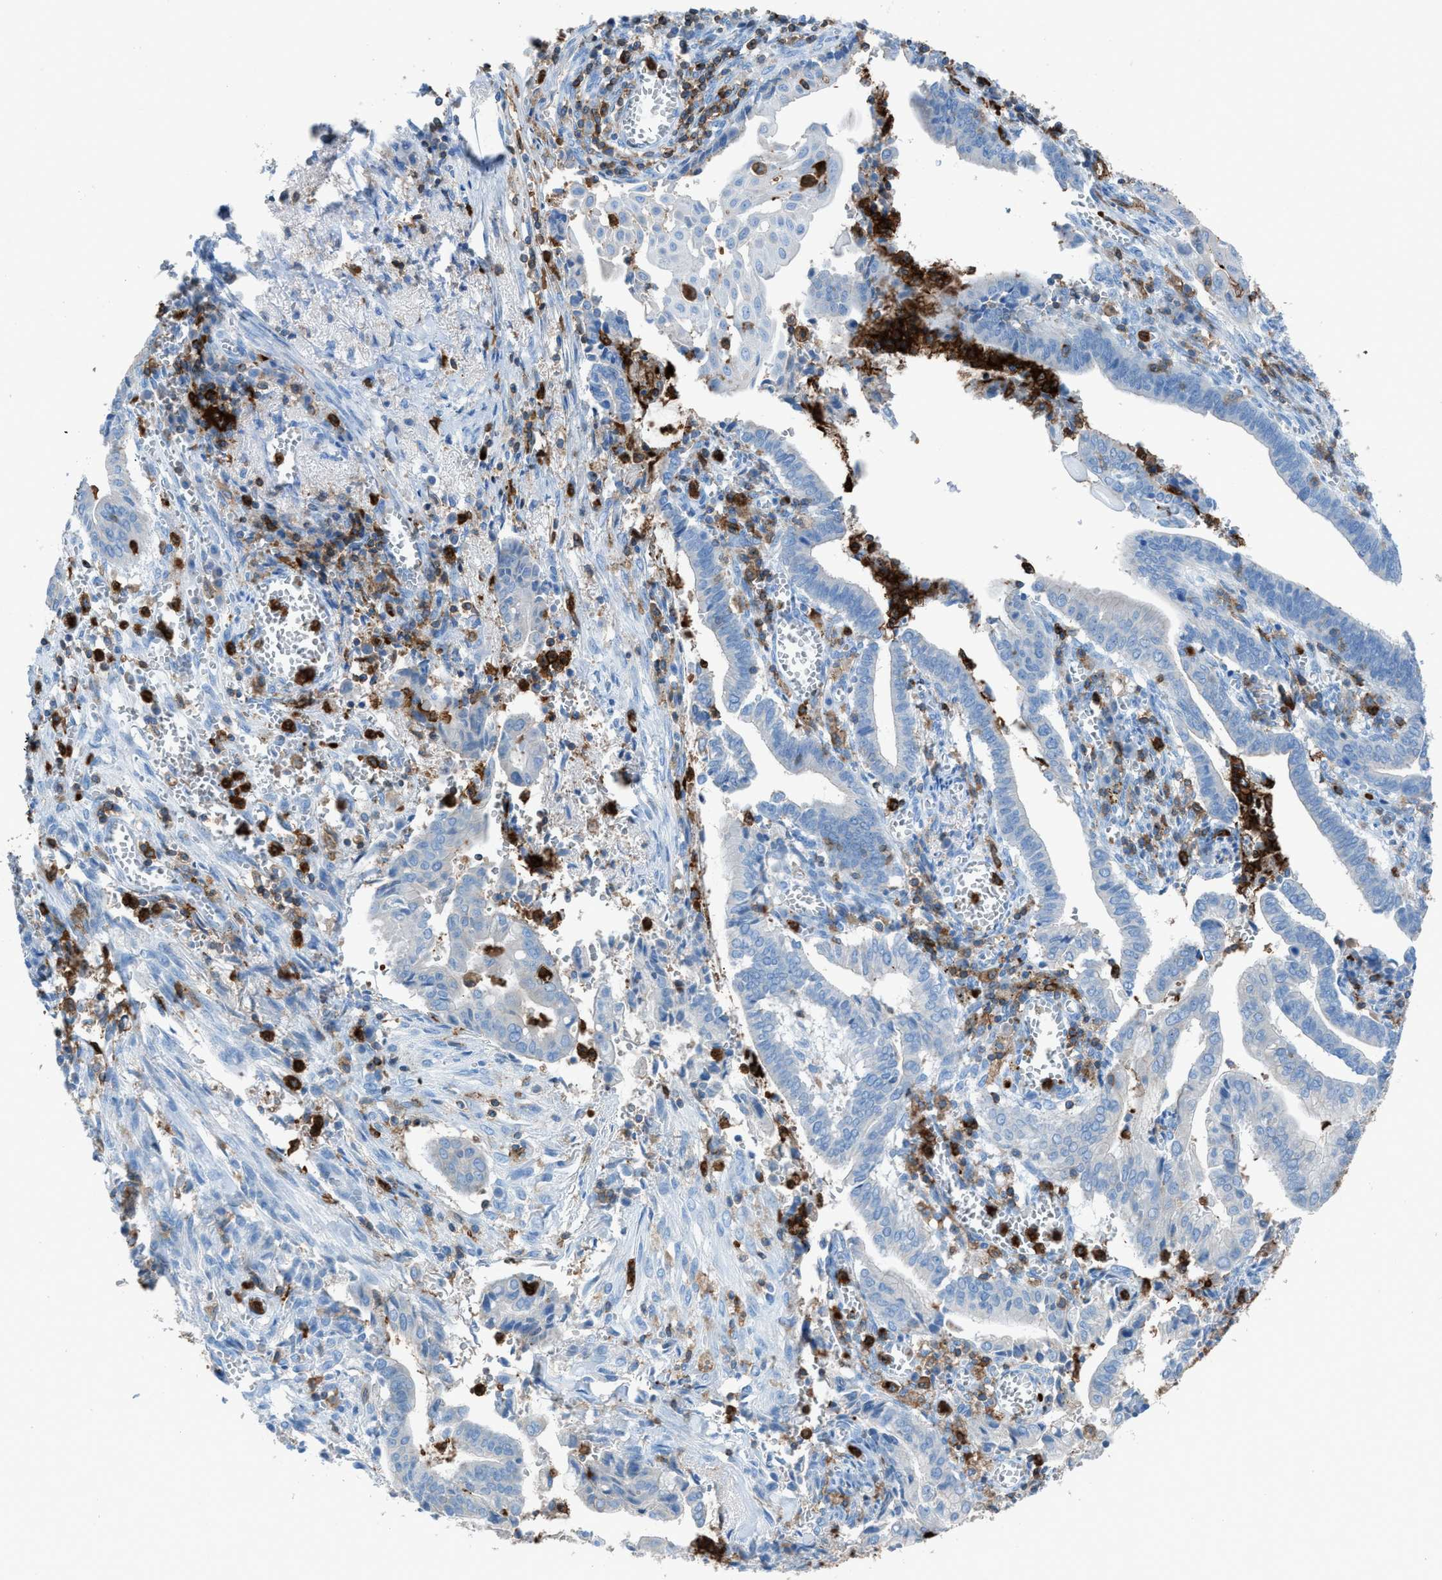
{"staining": {"intensity": "negative", "quantity": "none", "location": "none"}, "tissue": "cervical cancer", "cell_type": "Tumor cells", "image_type": "cancer", "snomed": [{"axis": "morphology", "description": "Adenocarcinoma, NOS"}, {"axis": "topography", "description": "Cervix"}], "caption": "Tumor cells show no significant protein expression in cervical cancer.", "gene": "ITGB2", "patient": {"sex": "female", "age": 44}}